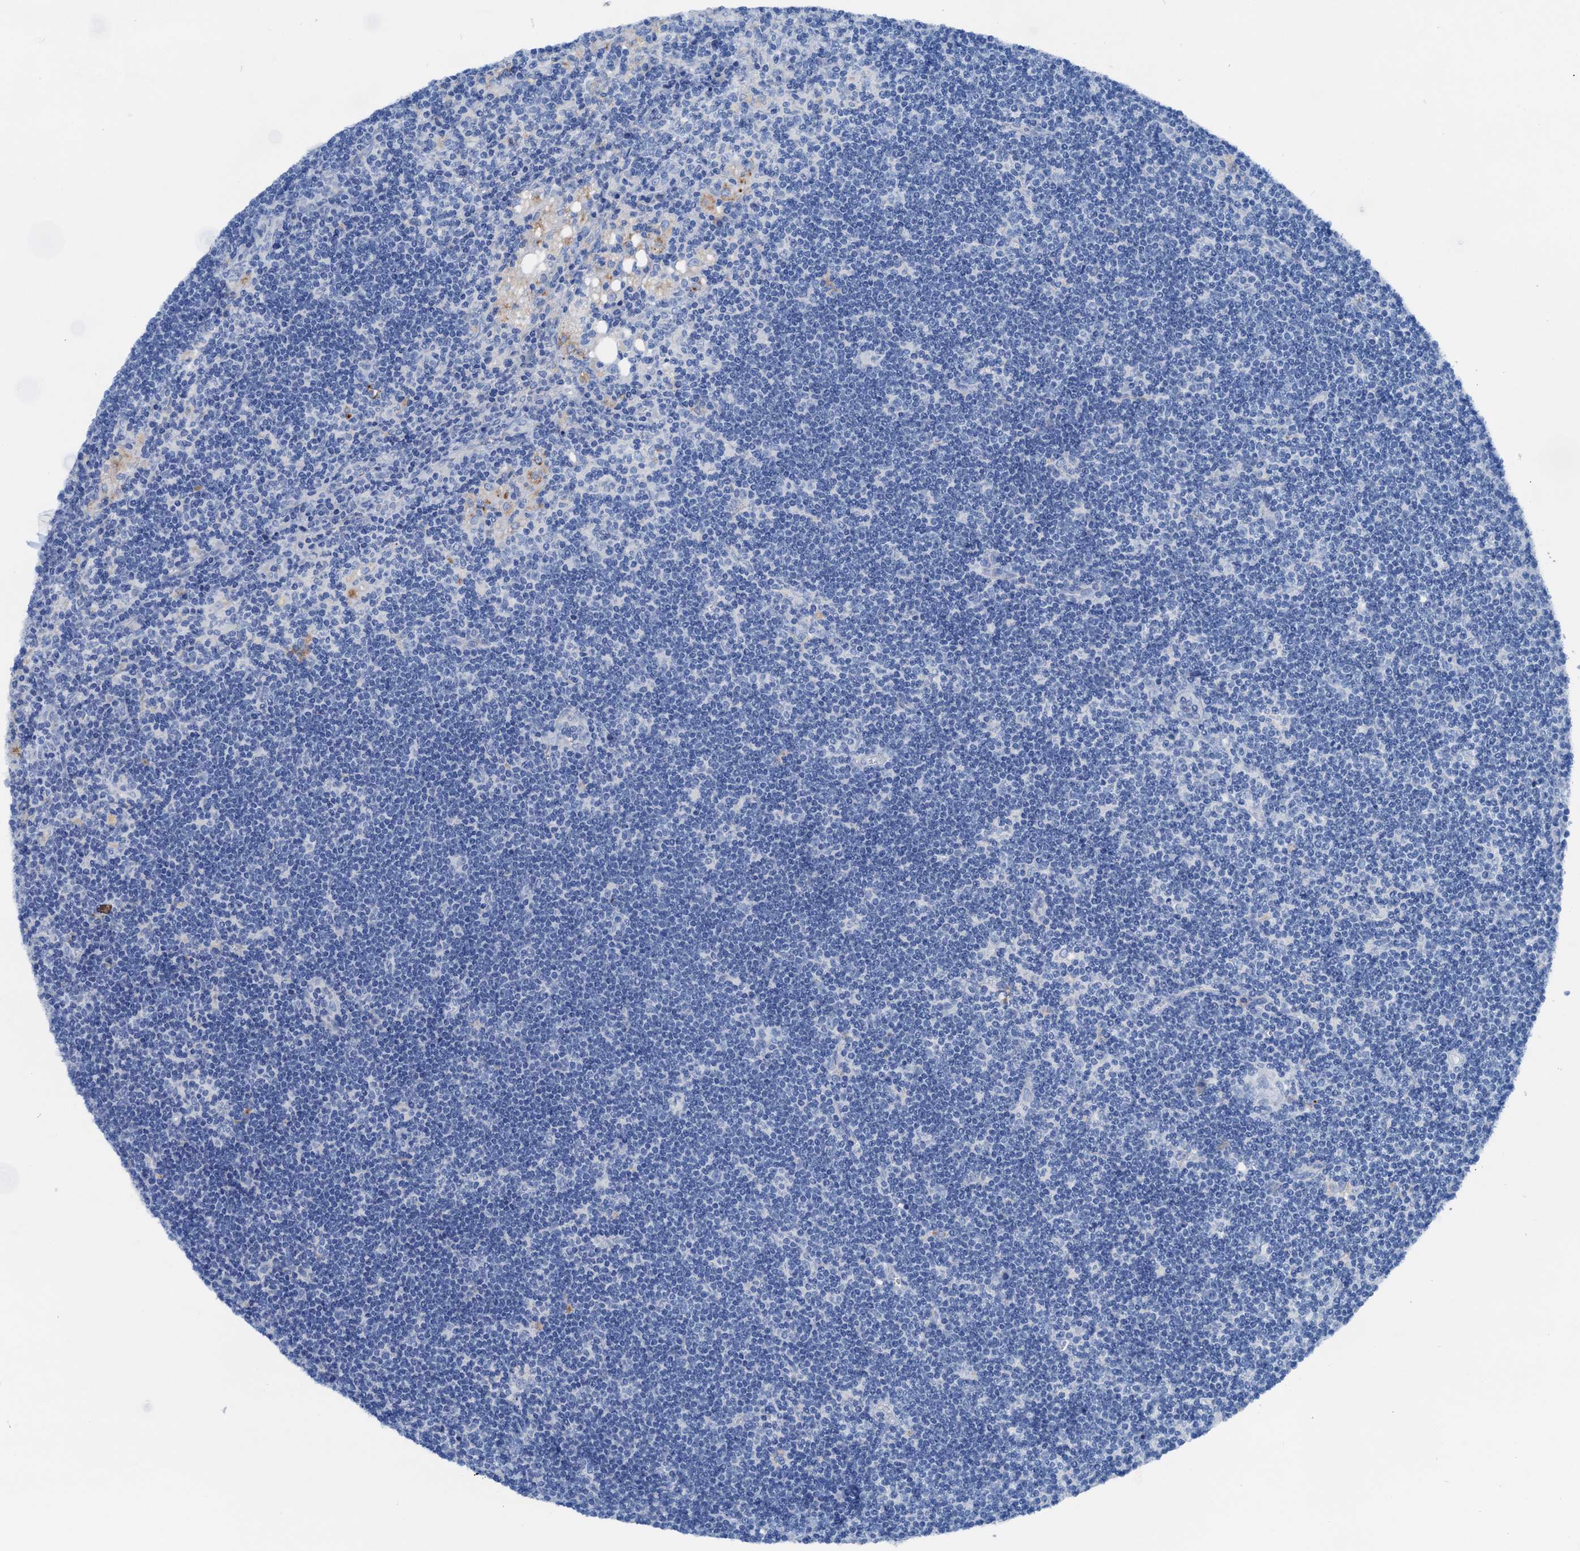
{"staining": {"intensity": "negative", "quantity": "none", "location": "none"}, "tissue": "lymph node", "cell_type": "Germinal center cells", "image_type": "normal", "snomed": [{"axis": "morphology", "description": "Normal tissue, NOS"}, {"axis": "topography", "description": "Lymph node"}], "caption": "This is a photomicrograph of immunohistochemistry (IHC) staining of normal lymph node, which shows no staining in germinal center cells.", "gene": "C1QTNF4", "patient": {"sex": "male", "age": 24}}